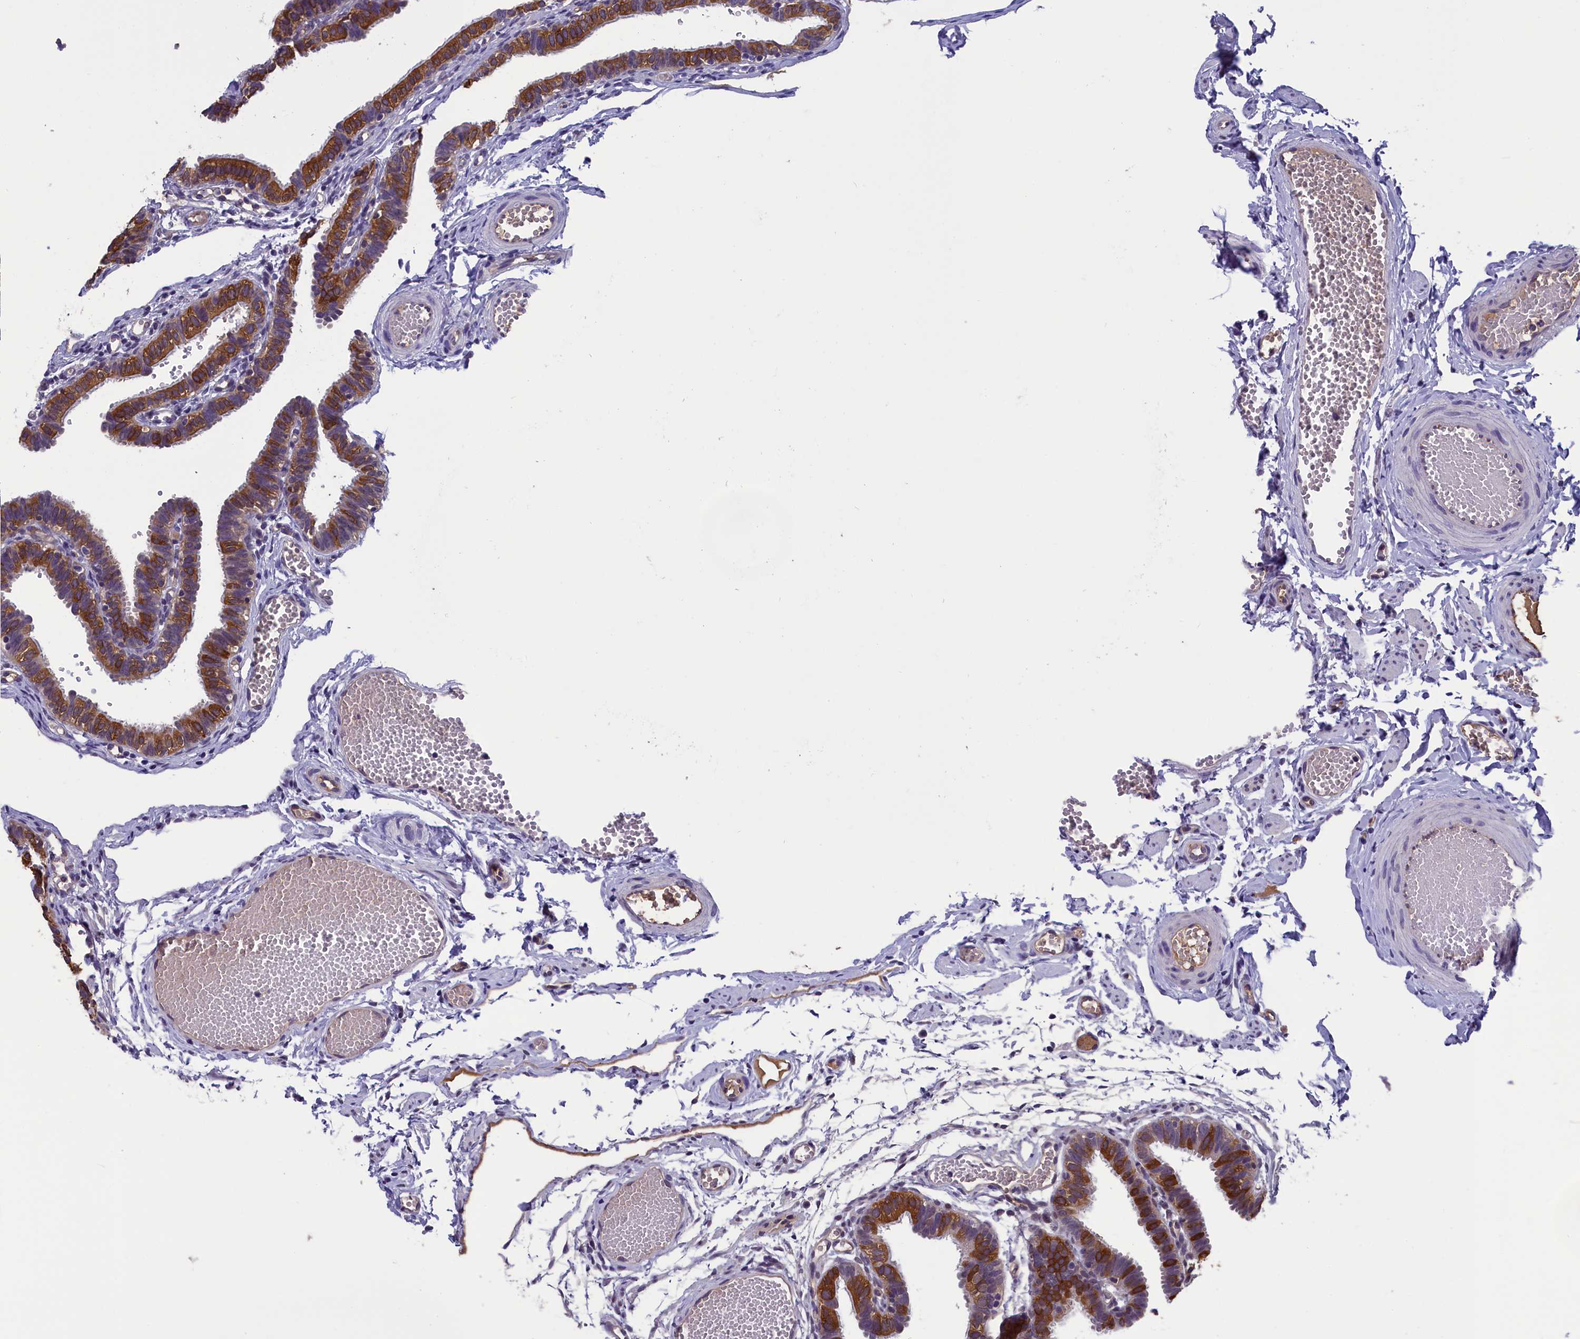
{"staining": {"intensity": "strong", "quantity": ">75%", "location": "cytoplasmic/membranous"}, "tissue": "fallopian tube", "cell_type": "Glandular cells", "image_type": "normal", "snomed": [{"axis": "morphology", "description": "Normal tissue, NOS"}, {"axis": "topography", "description": "Fallopian tube"}, {"axis": "topography", "description": "Placenta"}], "caption": "Protein expression analysis of normal fallopian tube reveals strong cytoplasmic/membranous positivity in about >75% of glandular cells.", "gene": "ABCC8", "patient": {"sex": "female", "age": 34}}